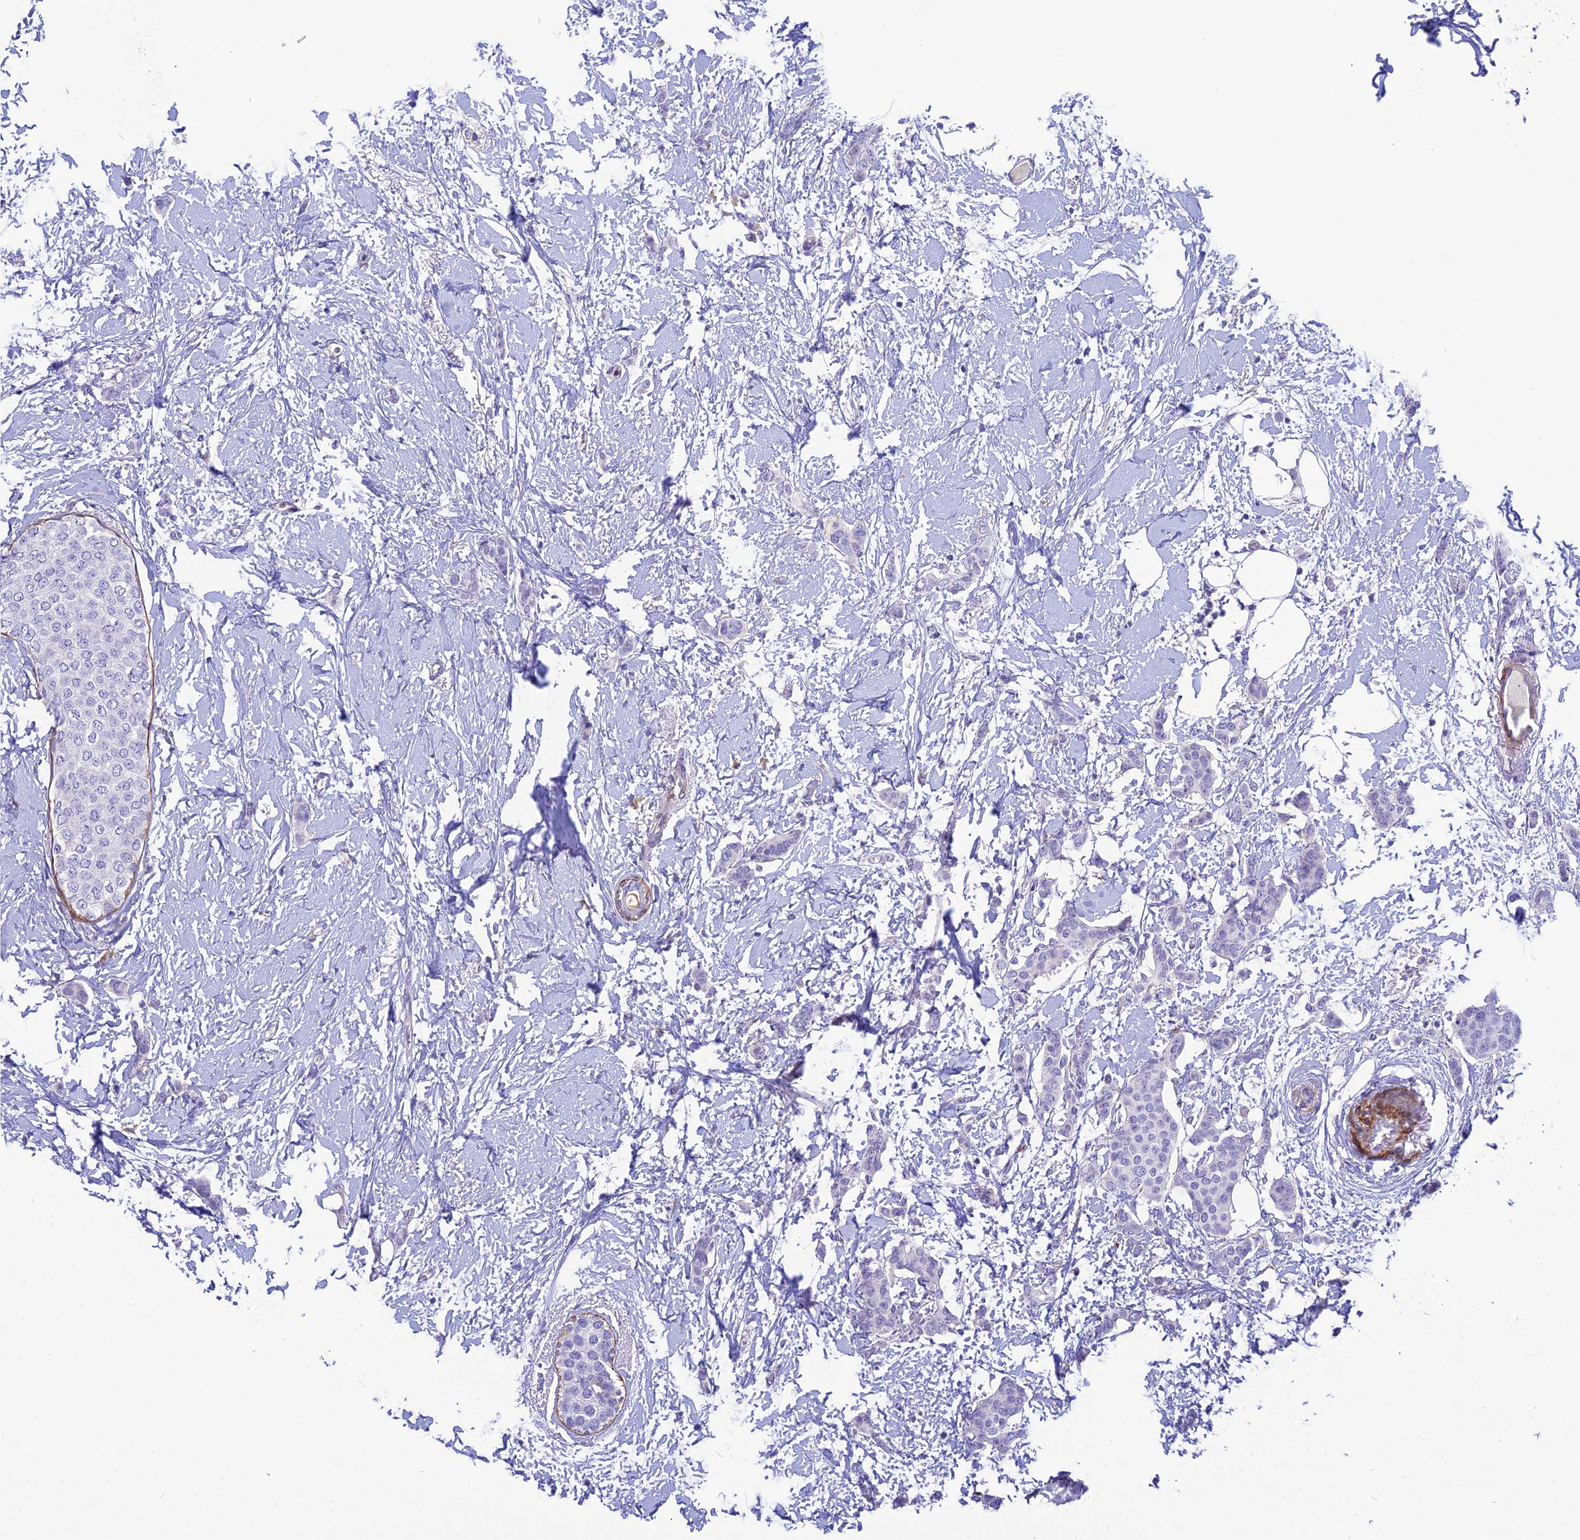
{"staining": {"intensity": "negative", "quantity": "none", "location": "none"}, "tissue": "breast cancer", "cell_type": "Tumor cells", "image_type": "cancer", "snomed": [{"axis": "morphology", "description": "Duct carcinoma"}, {"axis": "topography", "description": "Breast"}], "caption": "Tumor cells are negative for brown protein staining in breast invasive ductal carcinoma.", "gene": "ZDHHC16", "patient": {"sex": "female", "age": 72}}